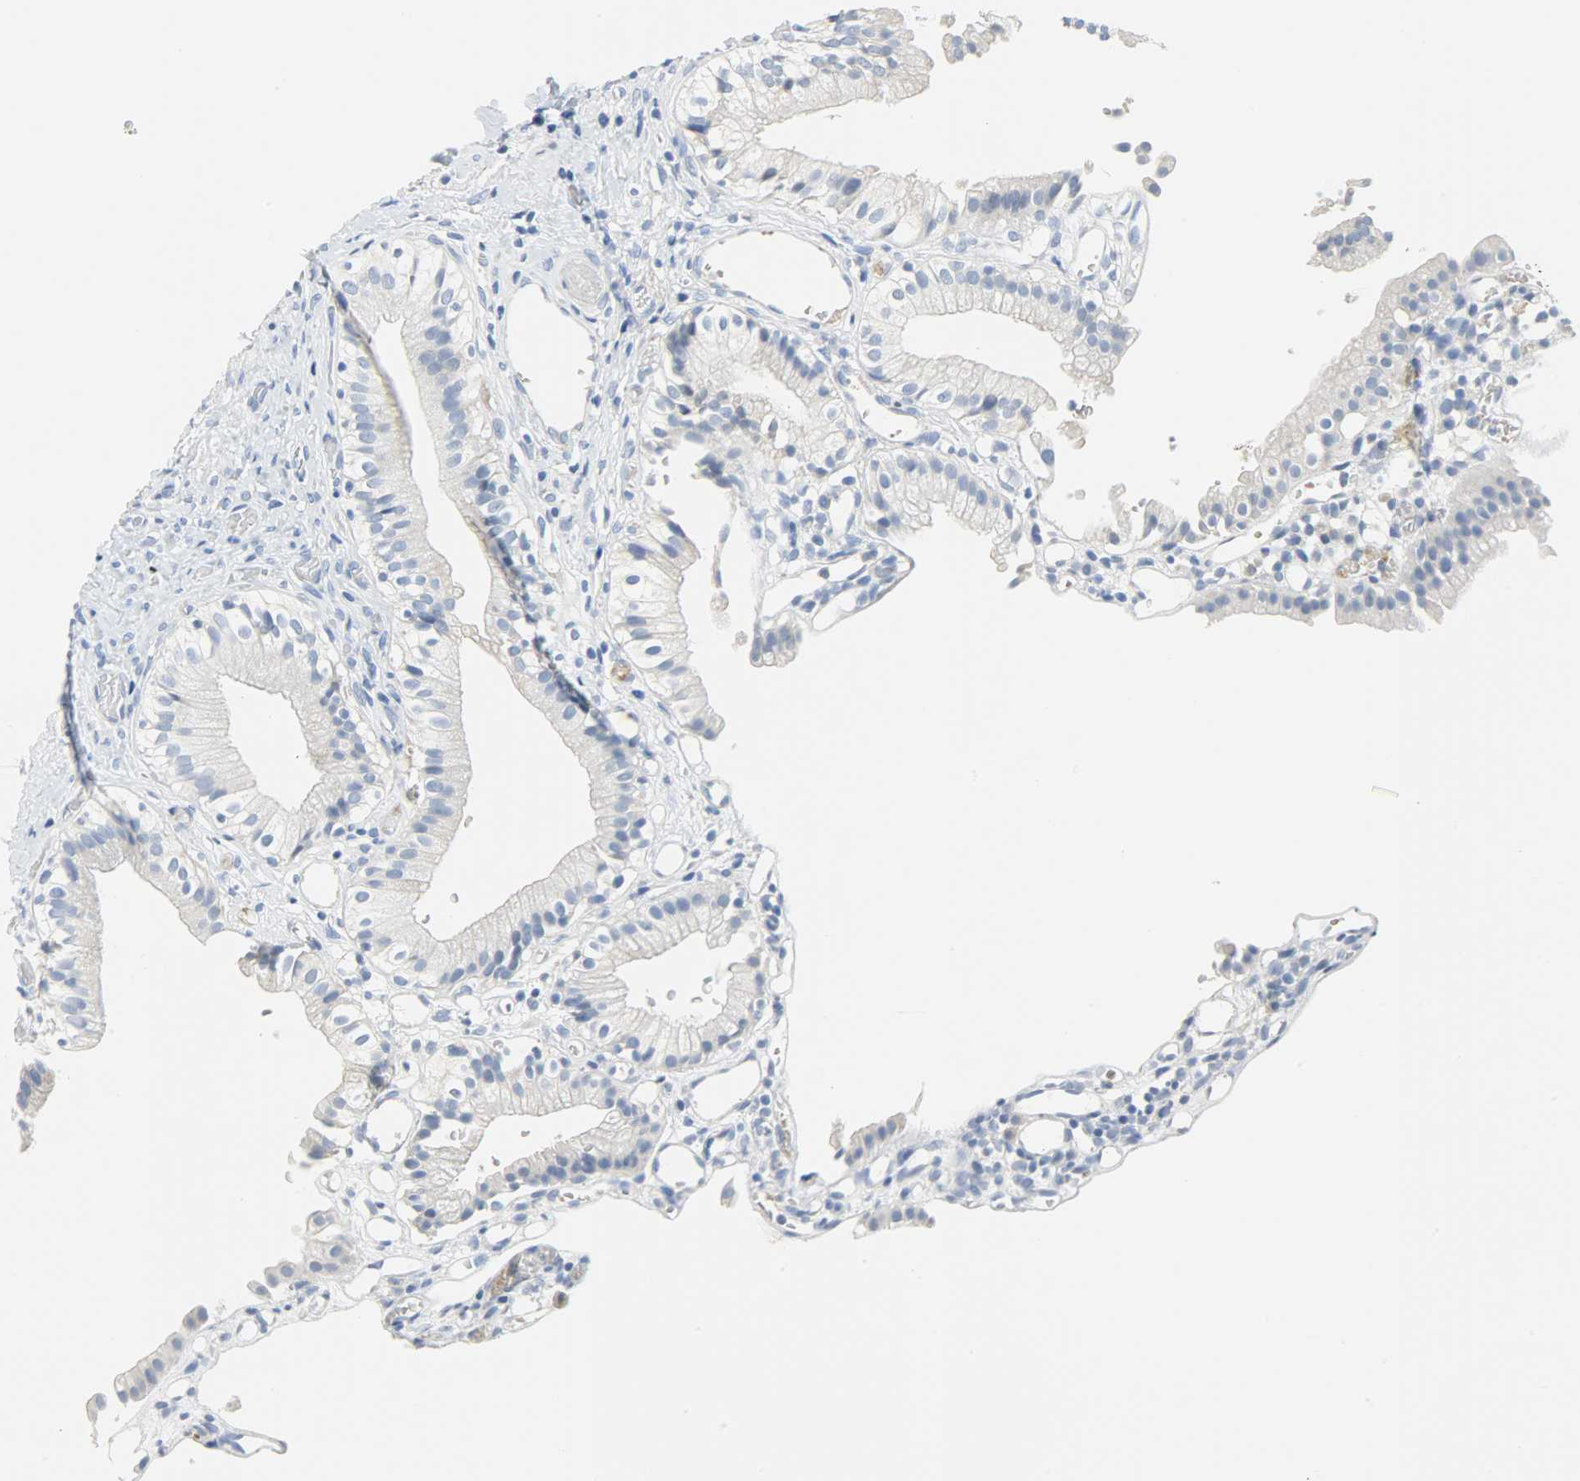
{"staining": {"intensity": "negative", "quantity": "none", "location": "none"}, "tissue": "gallbladder", "cell_type": "Glandular cells", "image_type": "normal", "snomed": [{"axis": "morphology", "description": "Normal tissue, NOS"}, {"axis": "topography", "description": "Gallbladder"}], "caption": "This is a photomicrograph of immunohistochemistry staining of benign gallbladder, which shows no staining in glandular cells.", "gene": "CA3", "patient": {"sex": "male", "age": 65}}